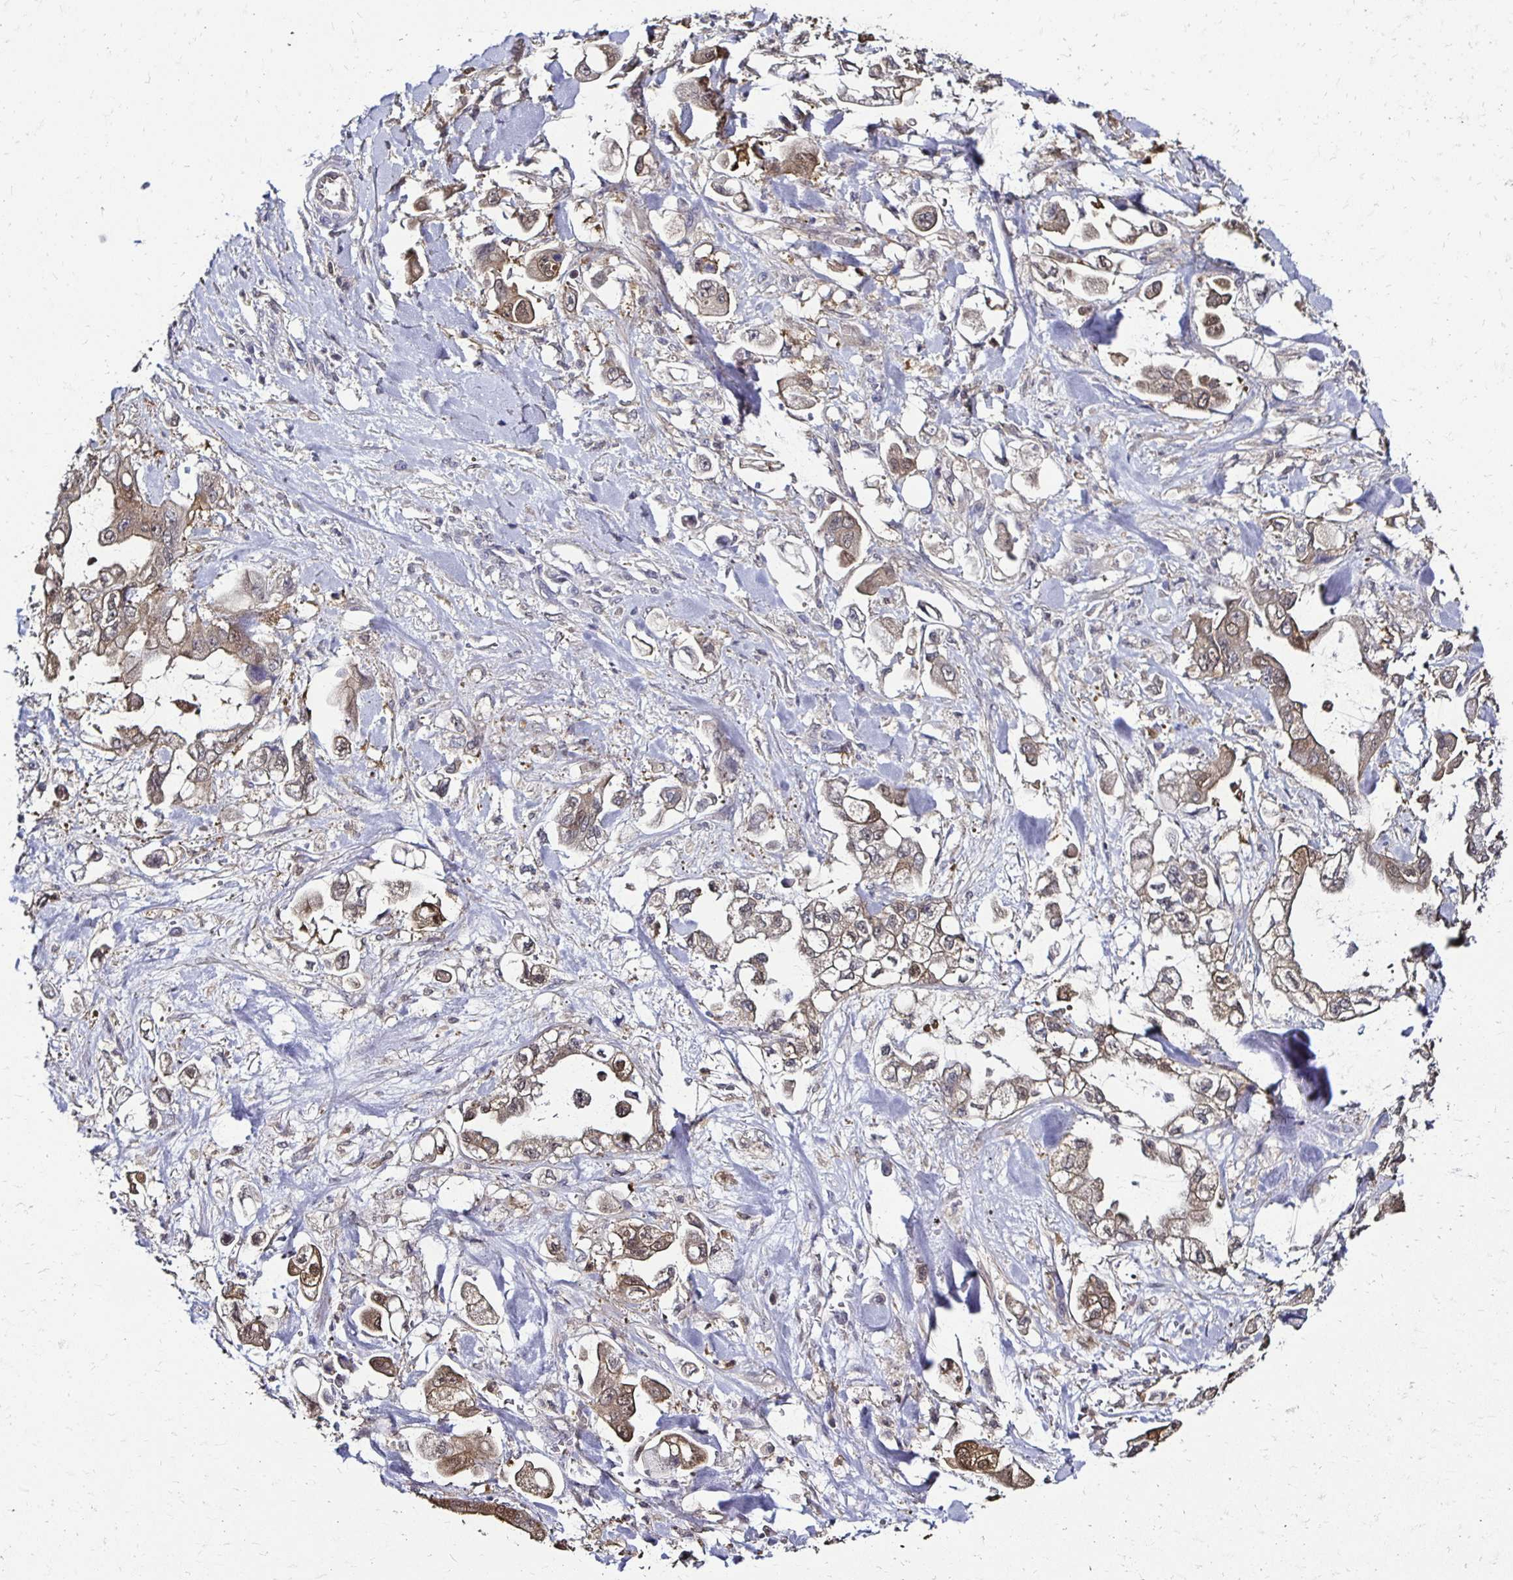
{"staining": {"intensity": "weak", "quantity": "25%-75%", "location": "cytoplasmic/membranous"}, "tissue": "stomach cancer", "cell_type": "Tumor cells", "image_type": "cancer", "snomed": [{"axis": "morphology", "description": "Adenocarcinoma, NOS"}, {"axis": "topography", "description": "Stomach"}], "caption": "The image exhibits staining of stomach adenocarcinoma, revealing weak cytoplasmic/membranous protein staining (brown color) within tumor cells.", "gene": "TXN", "patient": {"sex": "male", "age": 62}}